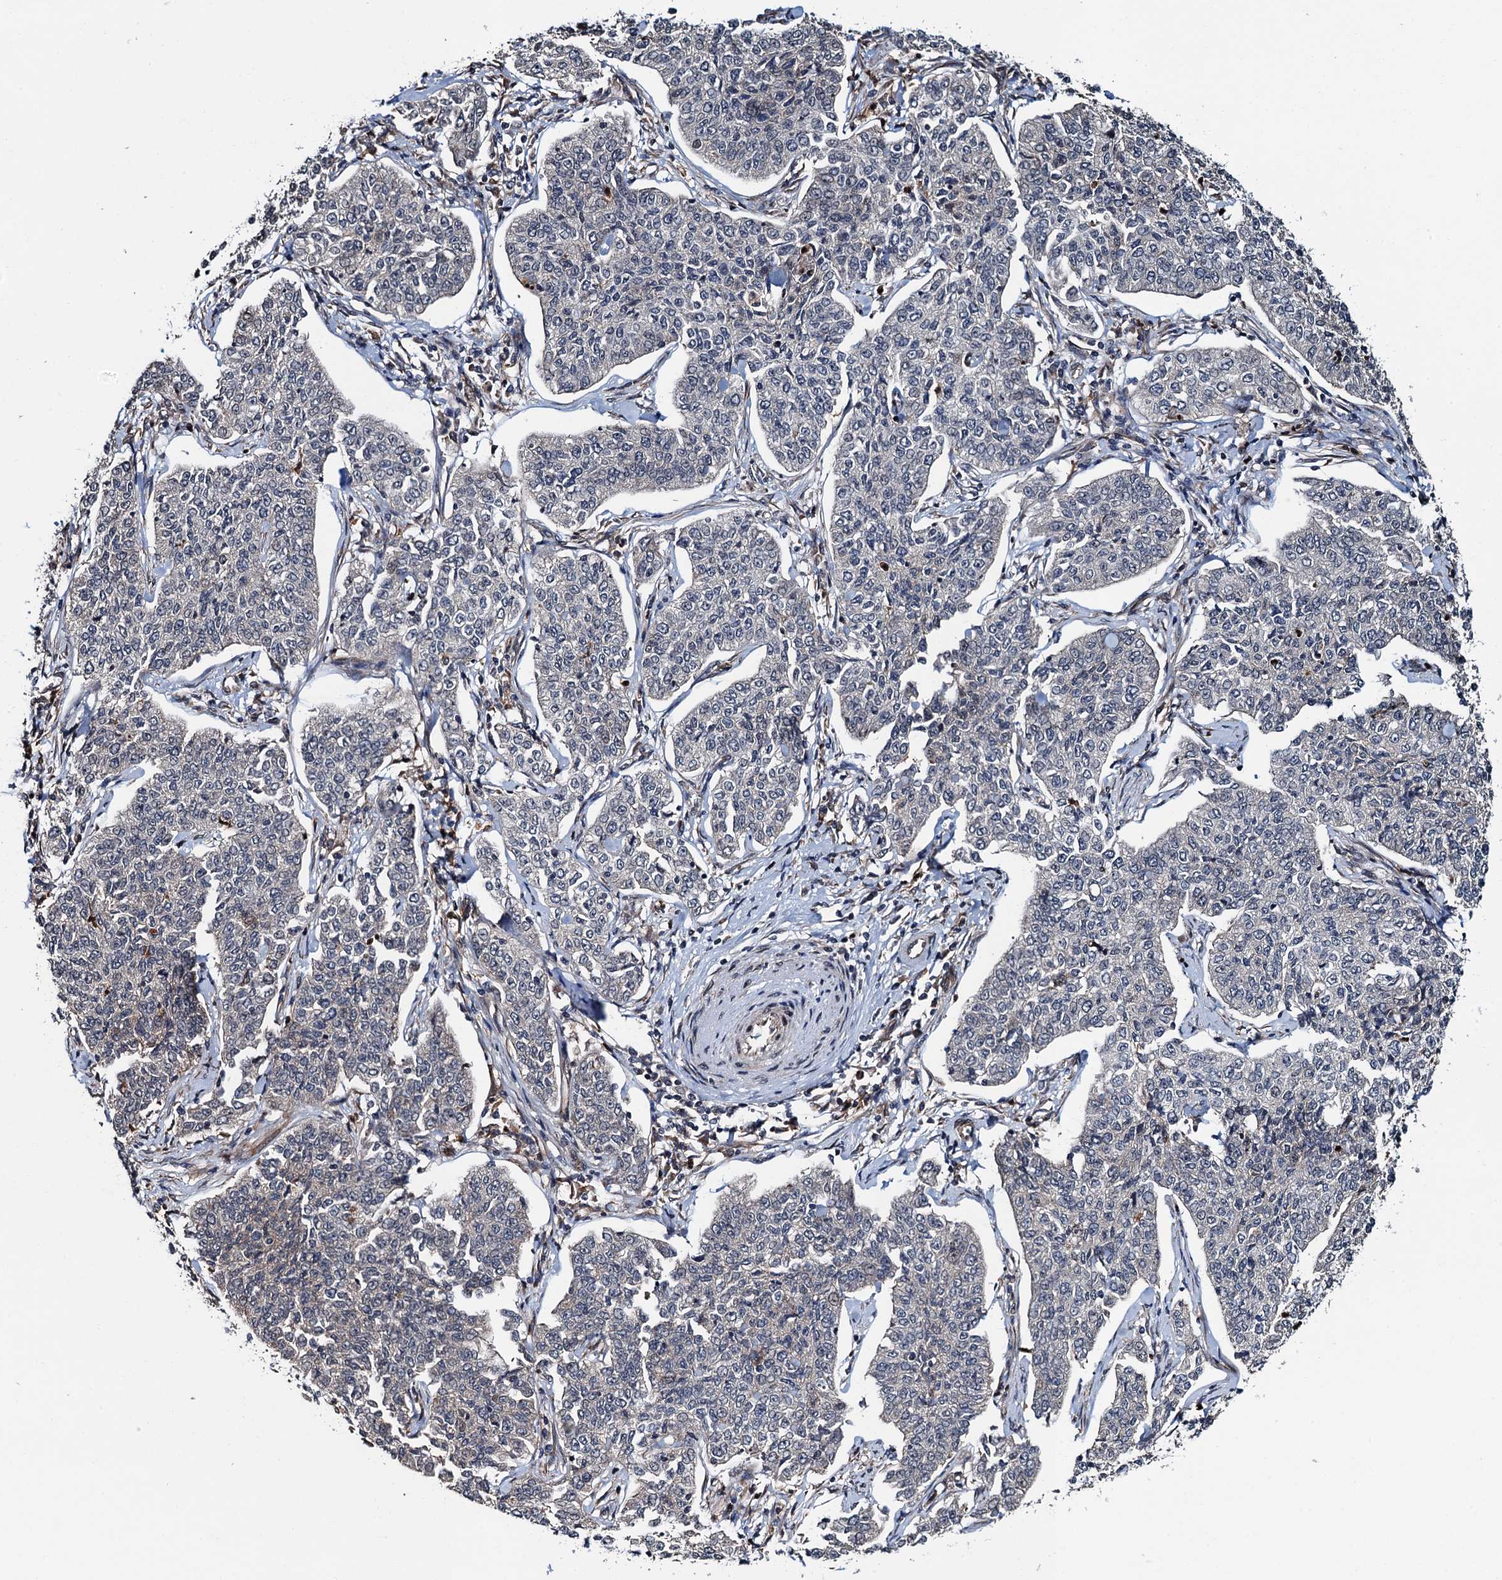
{"staining": {"intensity": "negative", "quantity": "none", "location": "none"}, "tissue": "cervical cancer", "cell_type": "Tumor cells", "image_type": "cancer", "snomed": [{"axis": "morphology", "description": "Squamous cell carcinoma, NOS"}, {"axis": "topography", "description": "Cervix"}], "caption": "Tumor cells show no significant protein staining in squamous cell carcinoma (cervical).", "gene": "WHAMM", "patient": {"sex": "female", "age": 35}}